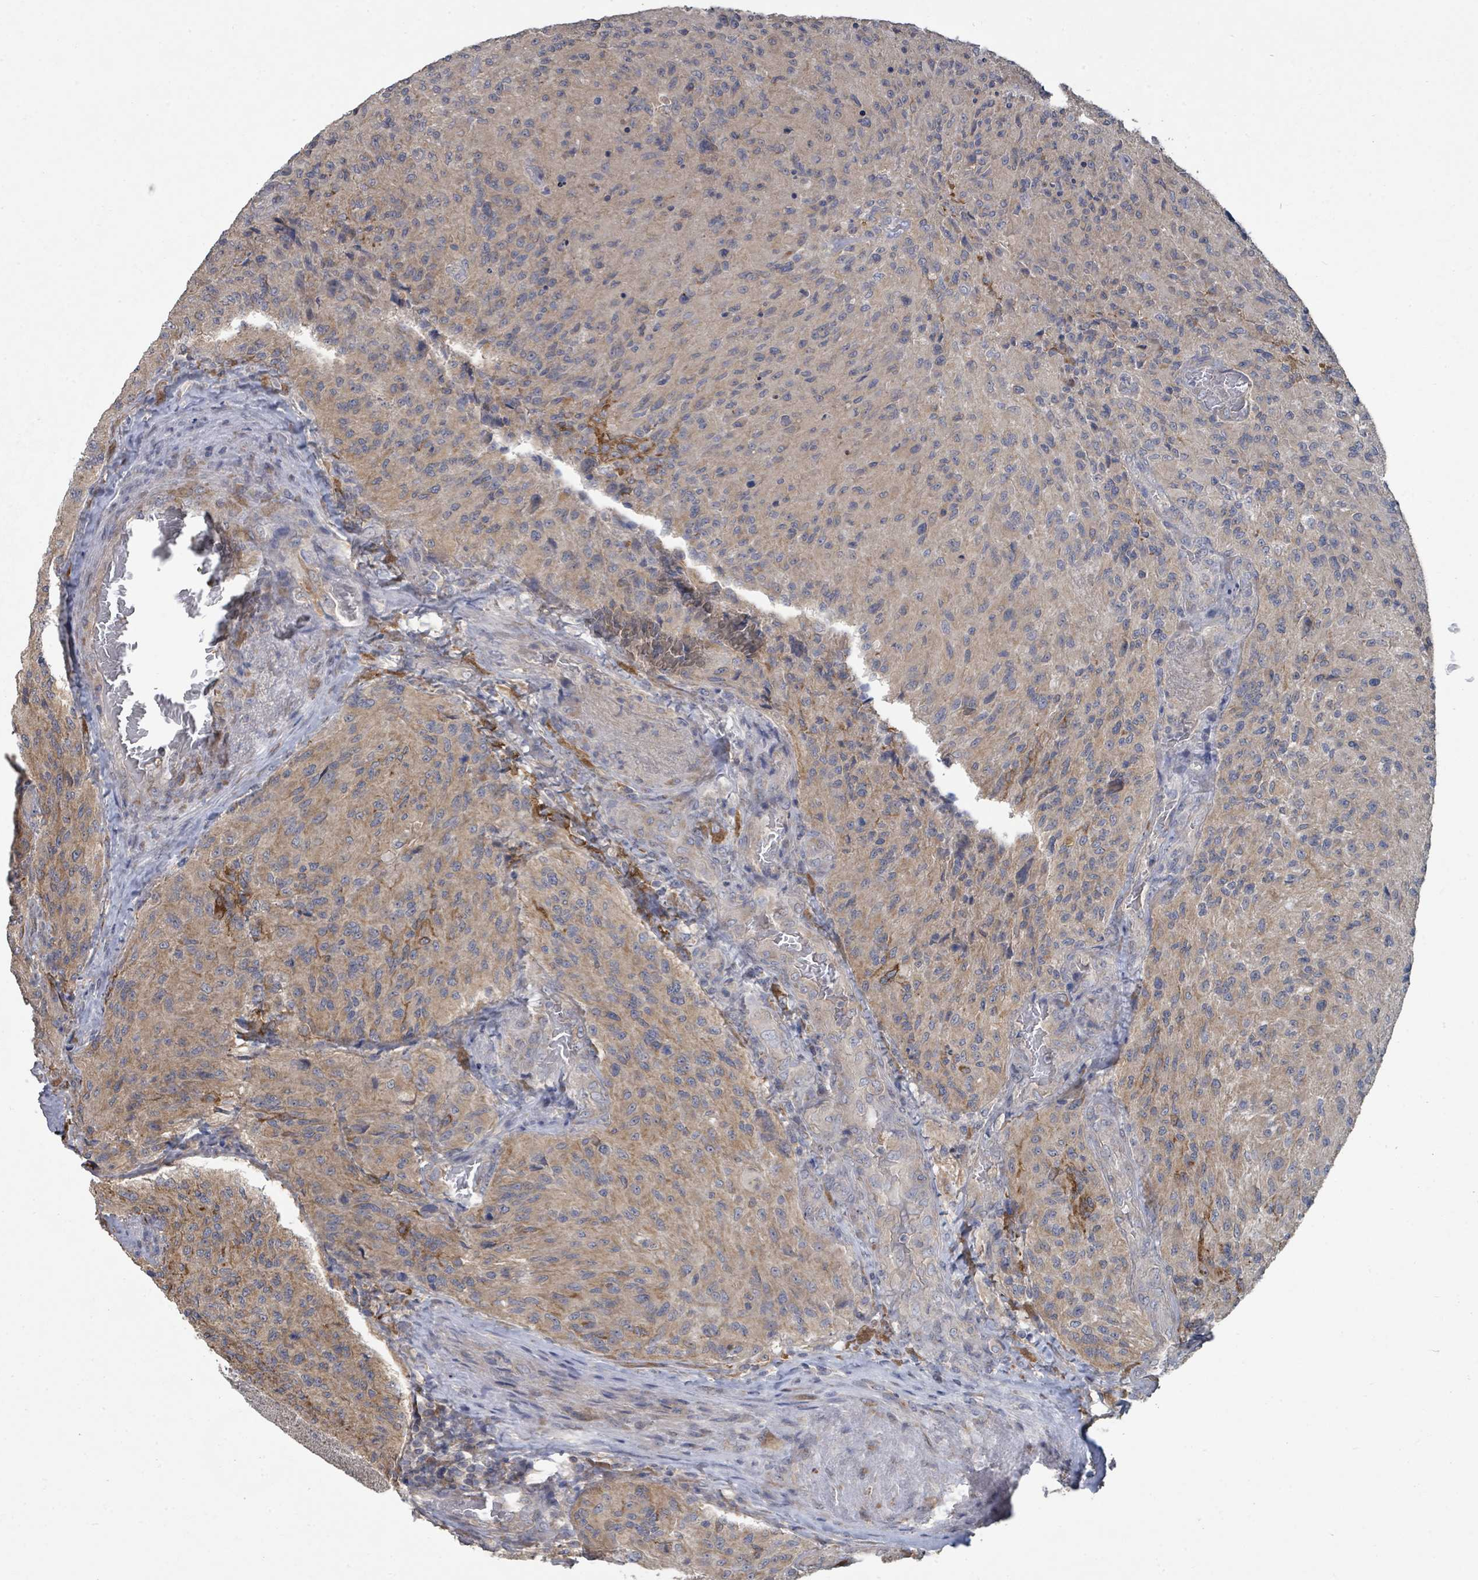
{"staining": {"intensity": "moderate", "quantity": "25%-75%", "location": "cytoplasmic/membranous"}, "tissue": "glioma", "cell_type": "Tumor cells", "image_type": "cancer", "snomed": [{"axis": "morphology", "description": "Normal tissue, NOS"}, {"axis": "morphology", "description": "Glioma, malignant, High grade"}, {"axis": "topography", "description": "Cerebral cortex"}], "caption": "Human glioma stained with a protein marker demonstrates moderate staining in tumor cells.", "gene": "SLC9A7", "patient": {"sex": "male", "age": 56}}